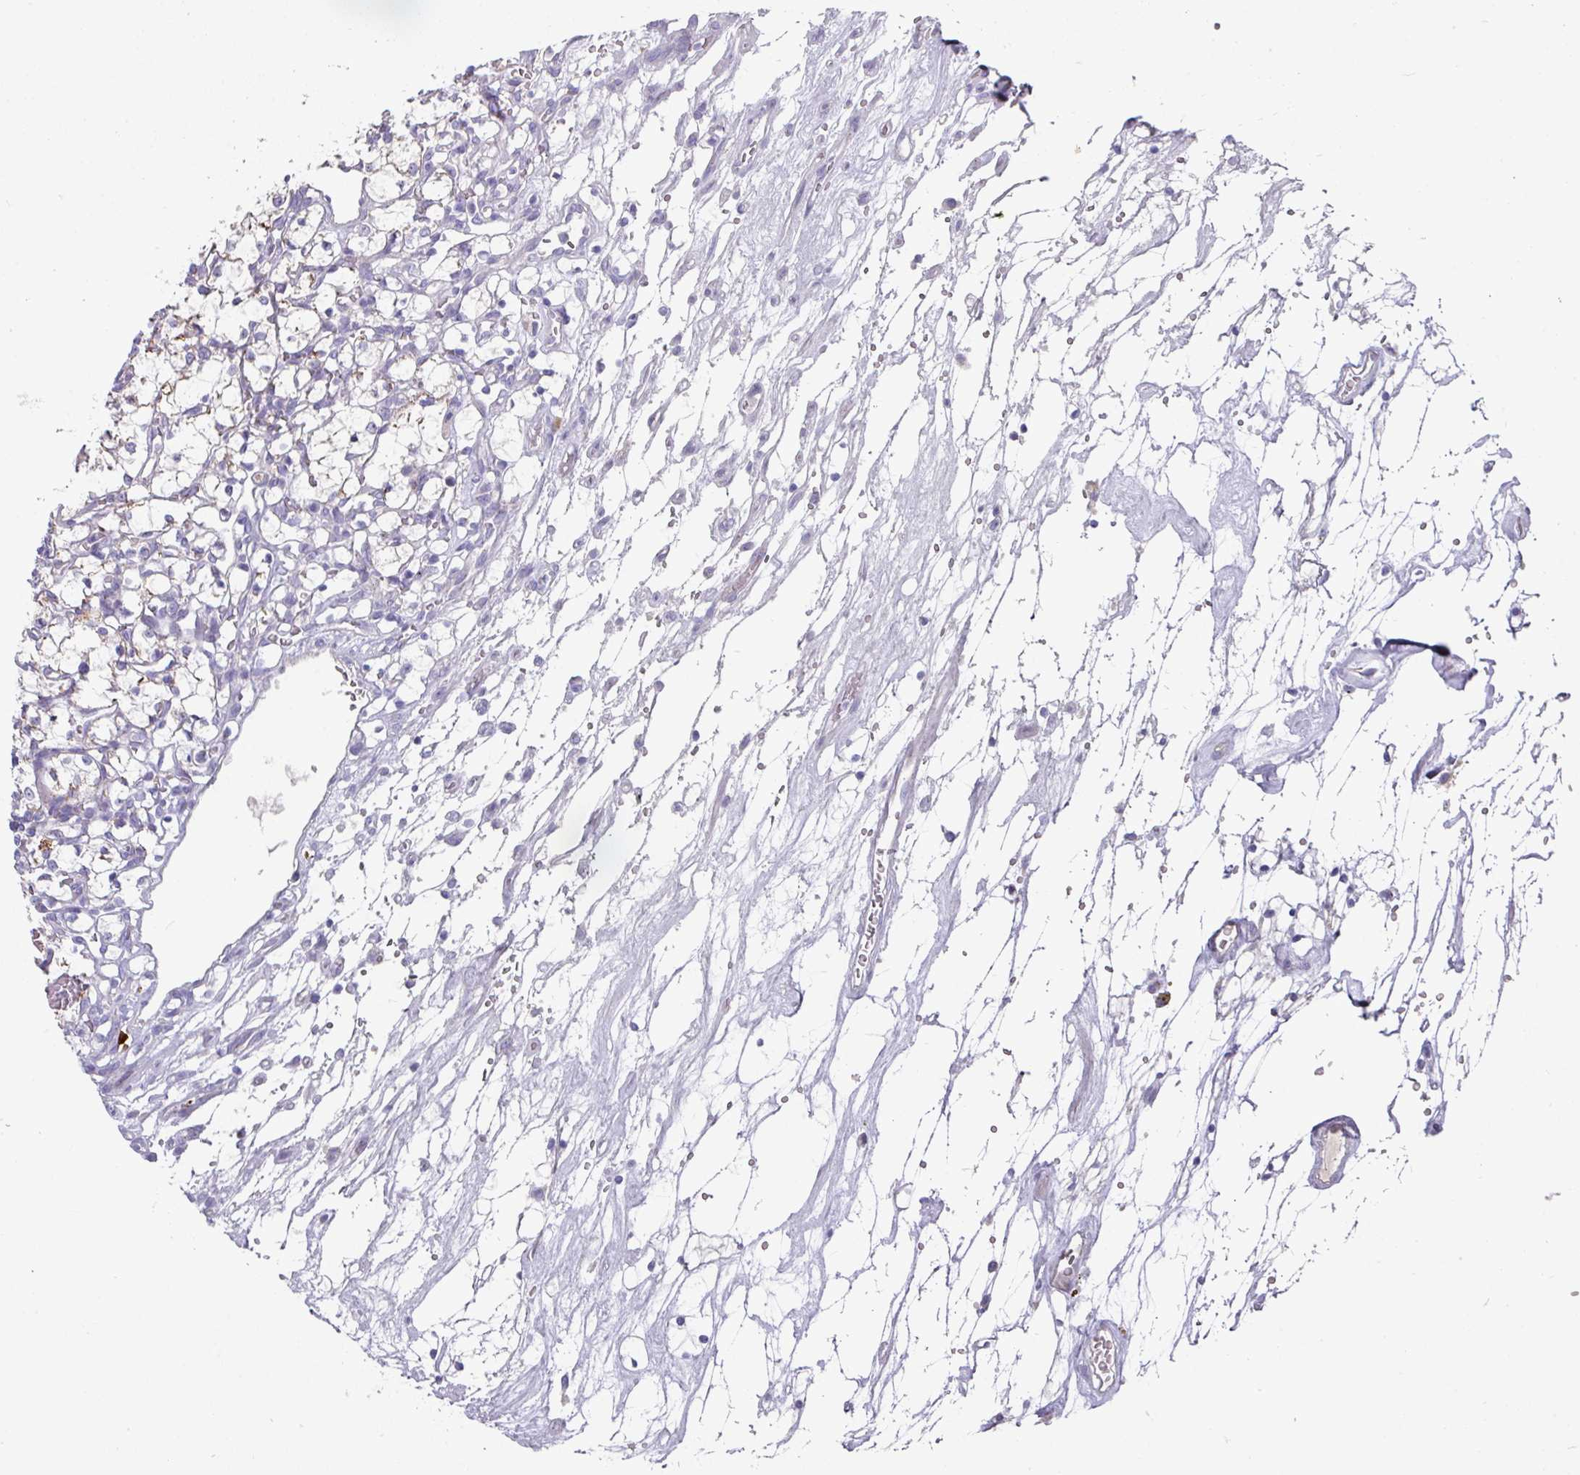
{"staining": {"intensity": "negative", "quantity": "none", "location": "none"}, "tissue": "renal cancer", "cell_type": "Tumor cells", "image_type": "cancer", "snomed": [{"axis": "morphology", "description": "Adenocarcinoma, NOS"}, {"axis": "topography", "description": "Kidney"}], "caption": "Renal adenocarcinoma stained for a protein using immunohistochemistry (IHC) shows no expression tumor cells.", "gene": "IL4R", "patient": {"sex": "female", "age": 69}}